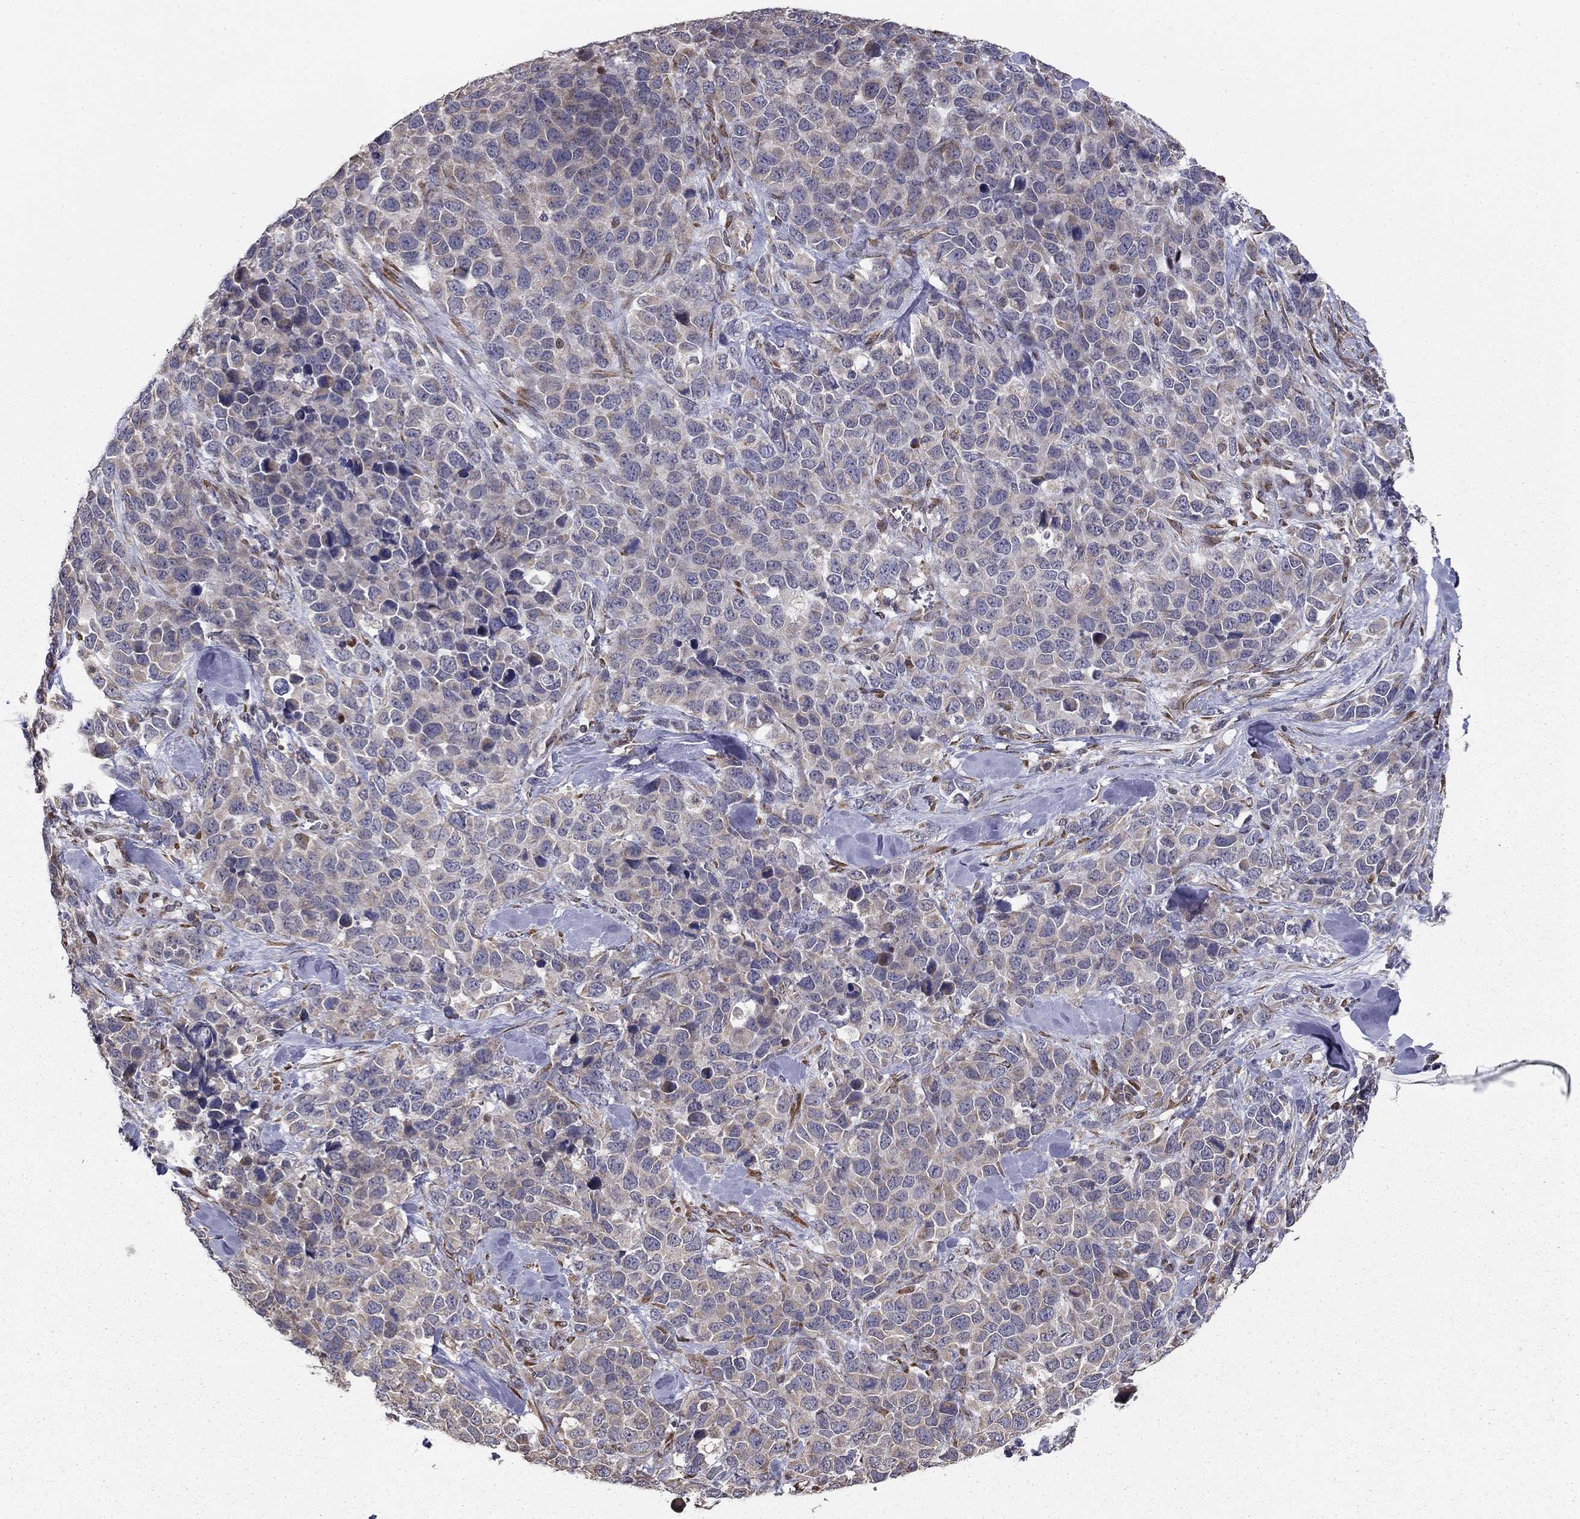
{"staining": {"intensity": "negative", "quantity": "none", "location": "none"}, "tissue": "melanoma", "cell_type": "Tumor cells", "image_type": "cancer", "snomed": [{"axis": "morphology", "description": "Malignant melanoma, Metastatic site"}, {"axis": "topography", "description": "Skin"}], "caption": "Tumor cells are negative for protein expression in human melanoma.", "gene": "NKIRAS1", "patient": {"sex": "male", "age": 84}}